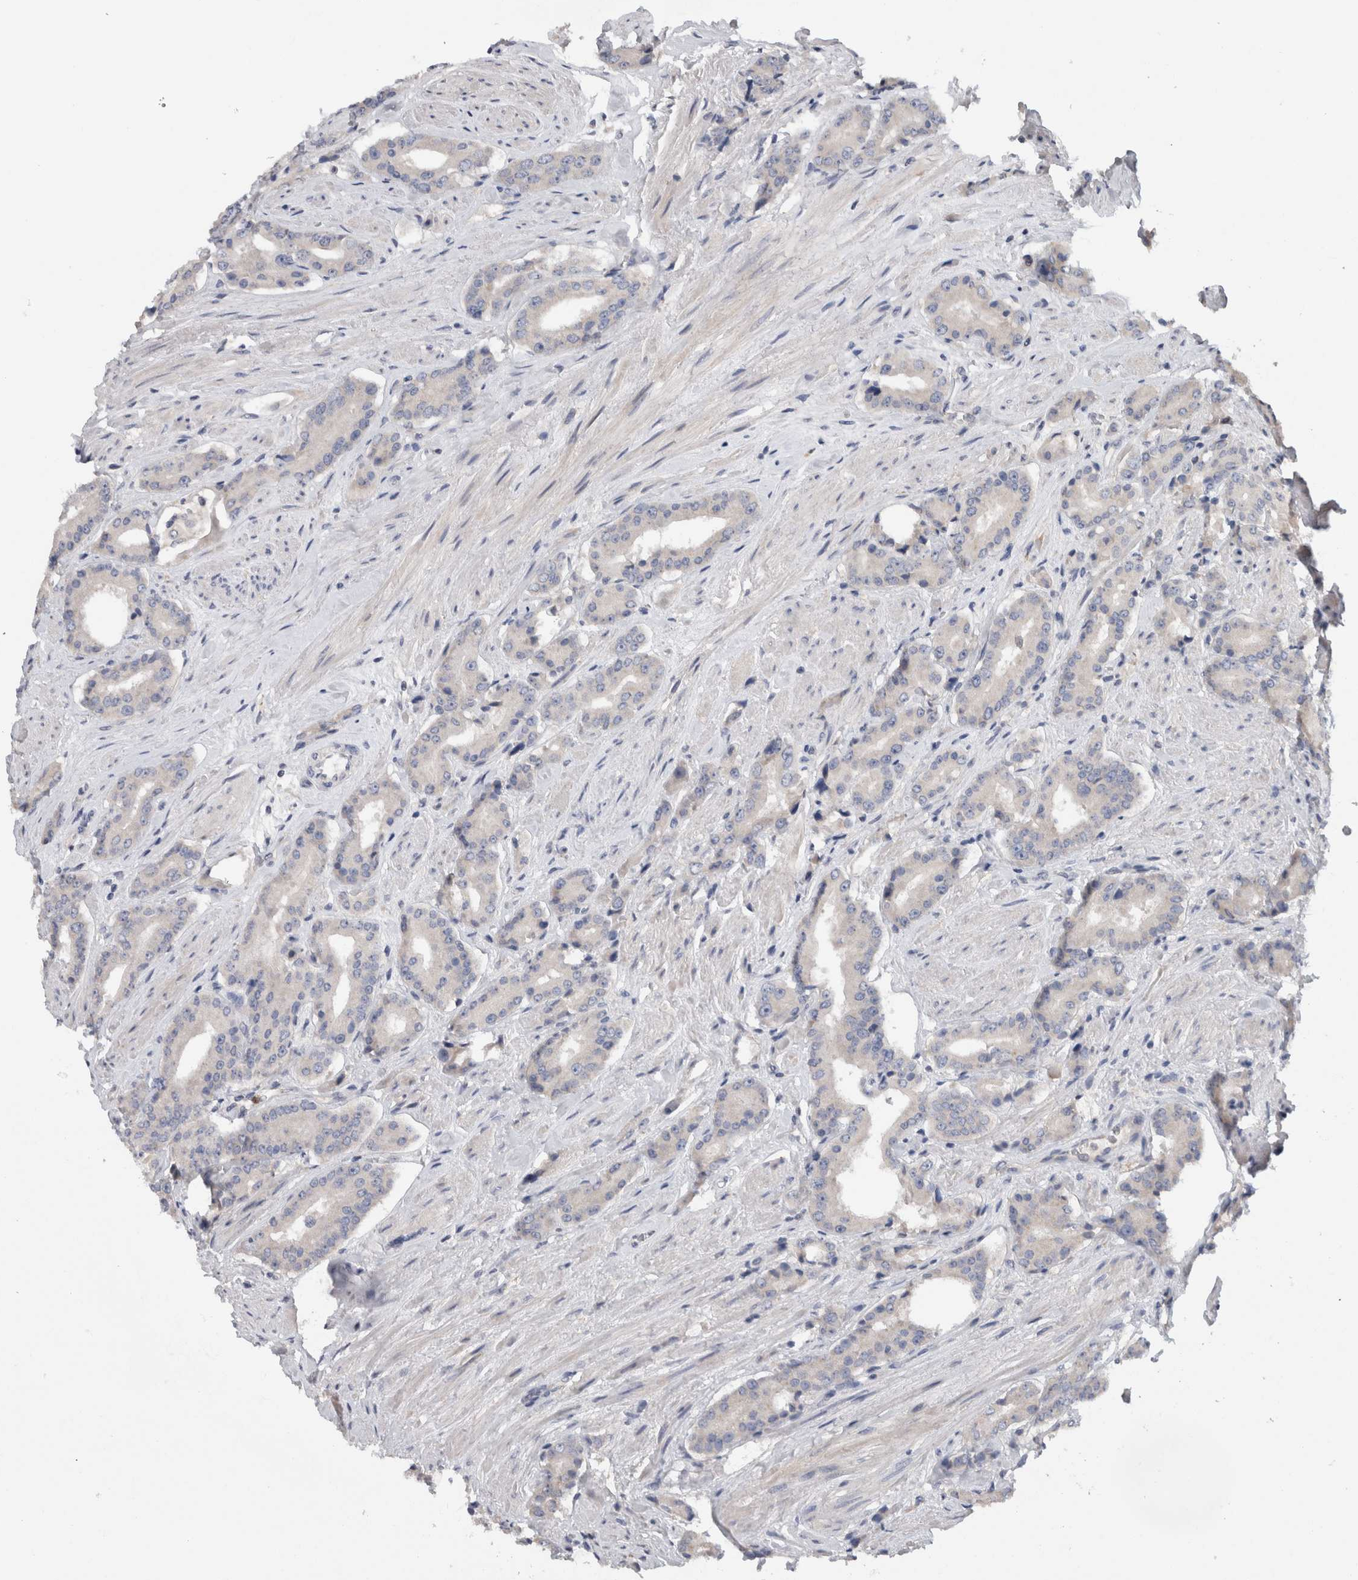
{"staining": {"intensity": "negative", "quantity": "none", "location": "none"}, "tissue": "prostate cancer", "cell_type": "Tumor cells", "image_type": "cancer", "snomed": [{"axis": "morphology", "description": "Adenocarcinoma, High grade"}, {"axis": "topography", "description": "Prostate"}], "caption": "This image is of prostate adenocarcinoma (high-grade) stained with immunohistochemistry to label a protein in brown with the nuclei are counter-stained blue. There is no staining in tumor cells.", "gene": "TARBP1", "patient": {"sex": "male", "age": 71}}